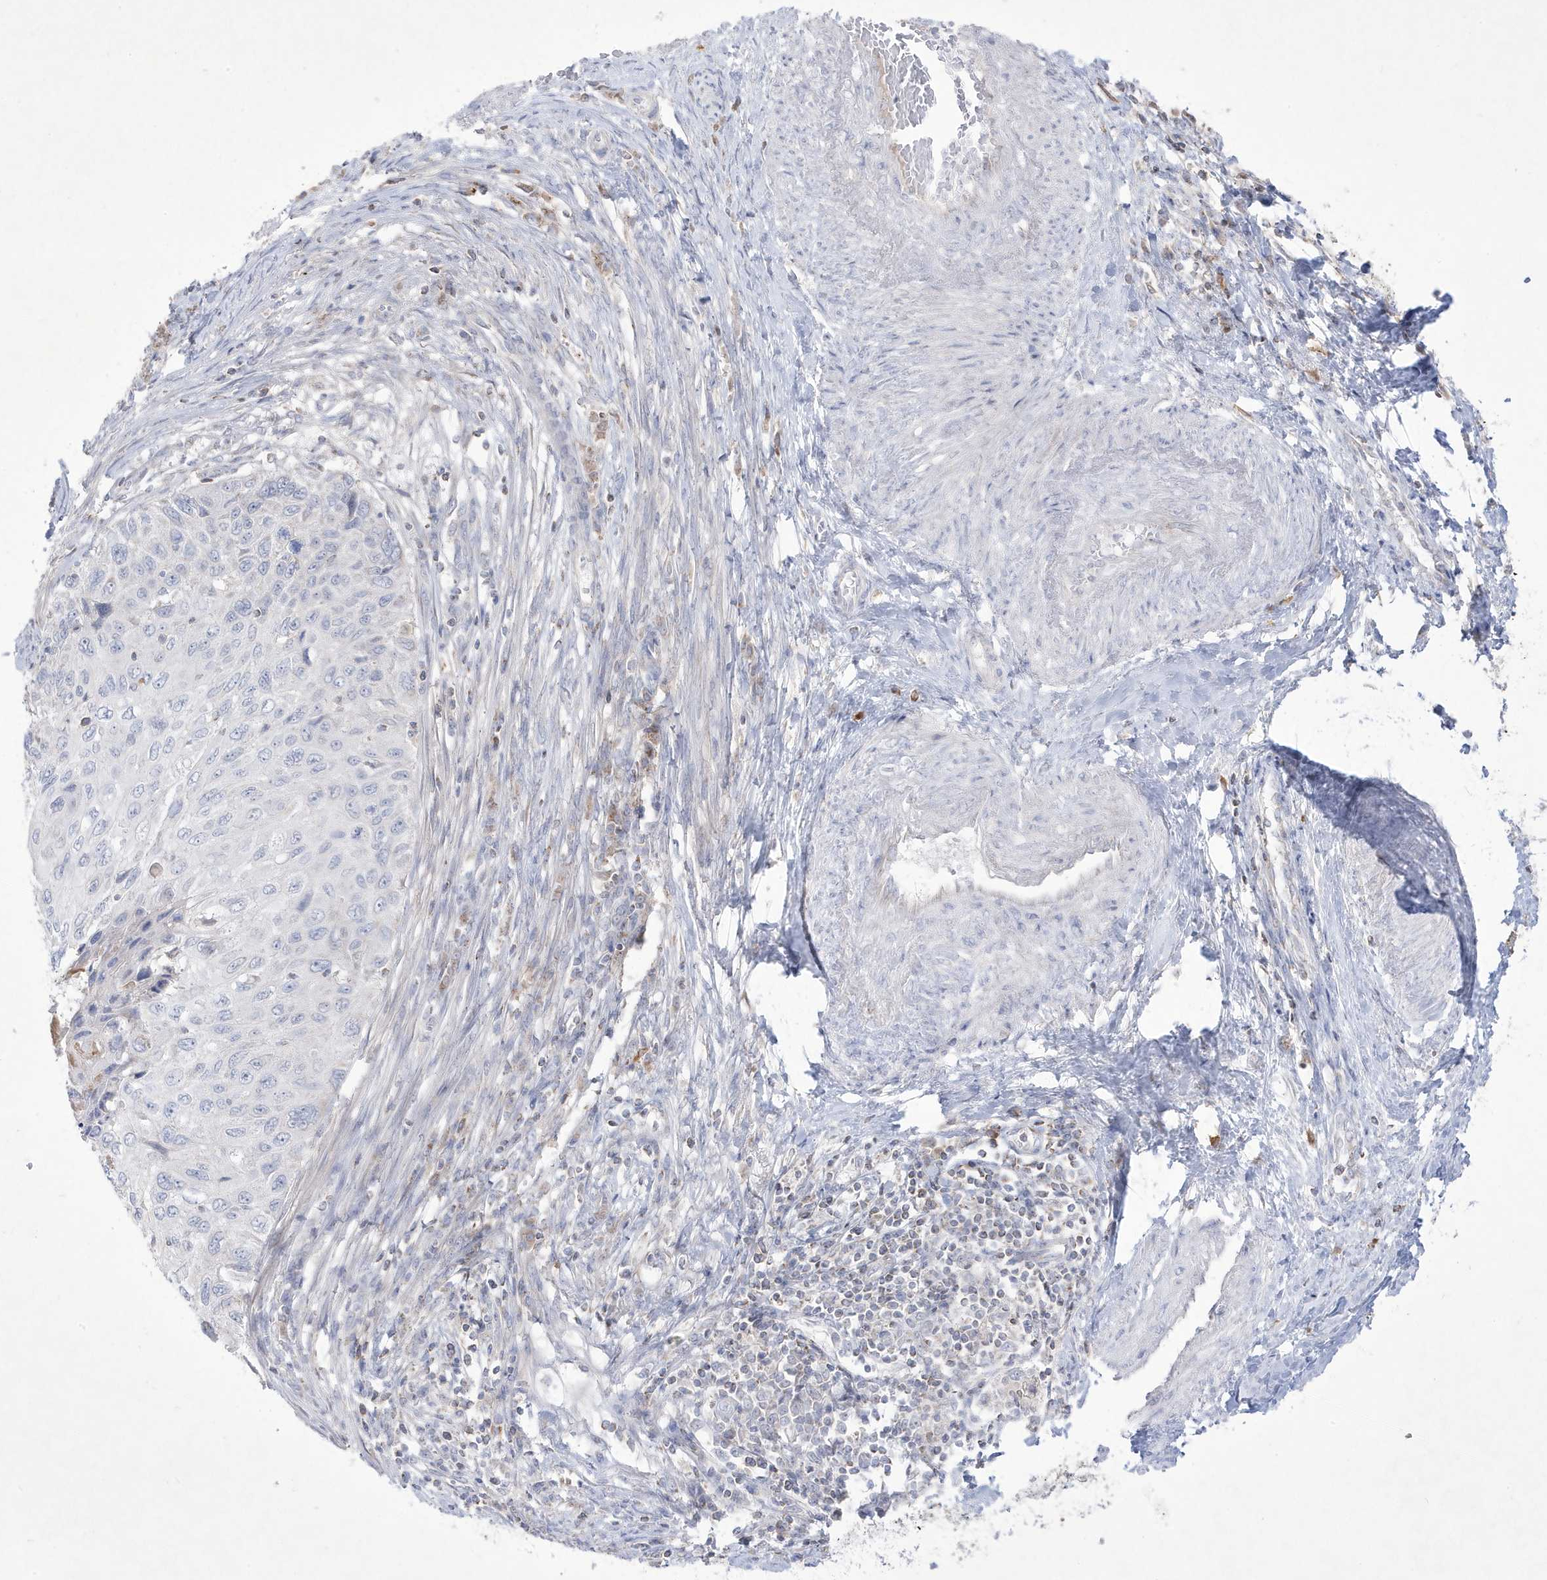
{"staining": {"intensity": "negative", "quantity": "none", "location": "none"}, "tissue": "cervical cancer", "cell_type": "Tumor cells", "image_type": "cancer", "snomed": [{"axis": "morphology", "description": "Squamous cell carcinoma, NOS"}, {"axis": "topography", "description": "Cervix"}], "caption": "Tumor cells show no significant expression in cervical cancer (squamous cell carcinoma). Nuclei are stained in blue.", "gene": "ADAMTSL3", "patient": {"sex": "female", "age": 70}}